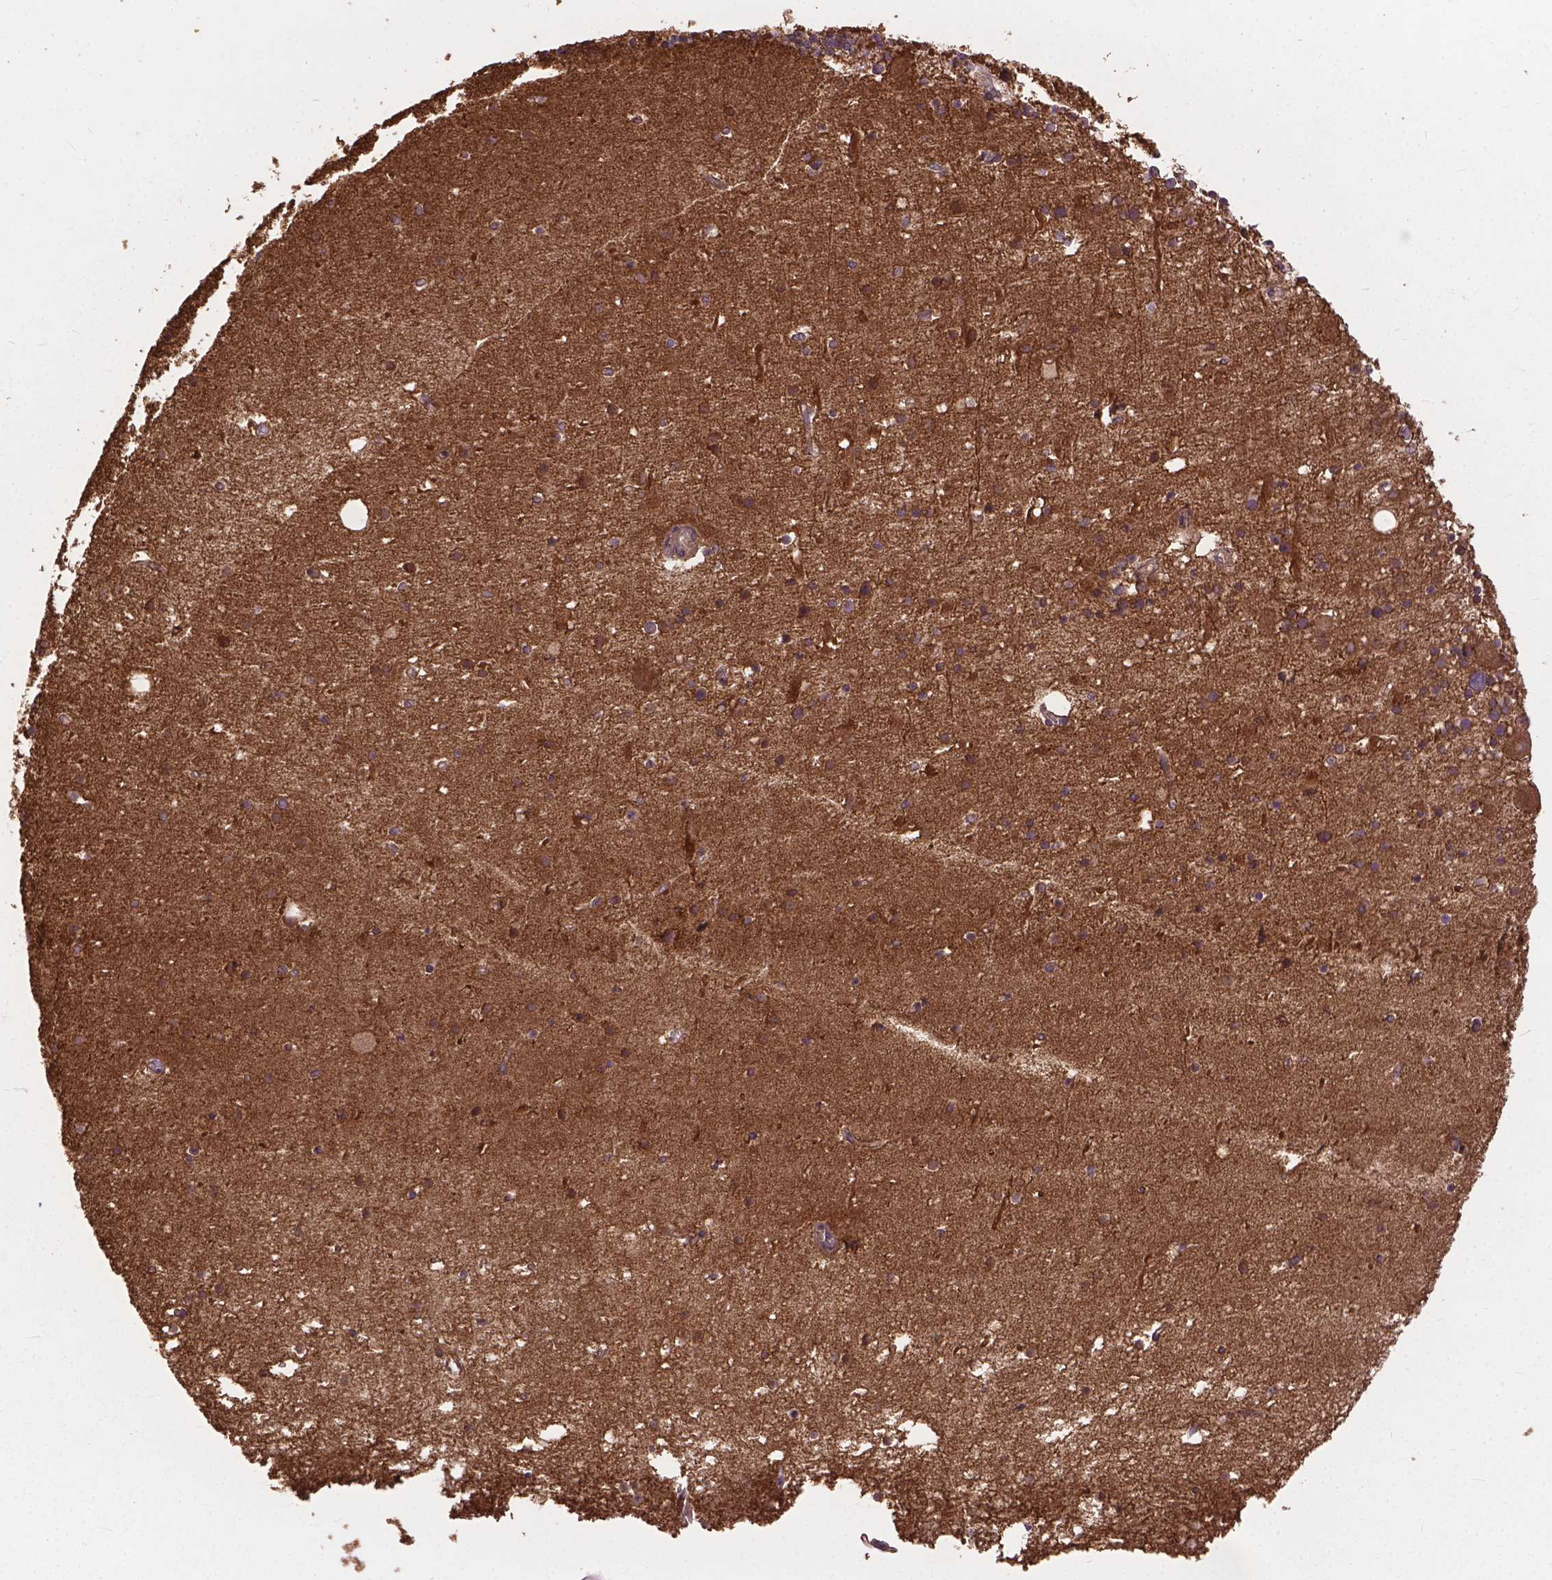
{"staining": {"intensity": "strong", "quantity": ">75%", "location": "cytoplasmic/membranous"}, "tissue": "cerebellum", "cell_type": "Cells in granular layer", "image_type": "normal", "snomed": [{"axis": "morphology", "description": "Normal tissue, NOS"}, {"axis": "topography", "description": "Cerebellum"}], "caption": "Protein analysis of unremarkable cerebellum reveals strong cytoplasmic/membranous expression in about >75% of cells in granular layer.", "gene": "ZNF616", "patient": {"sex": "male", "age": 70}}